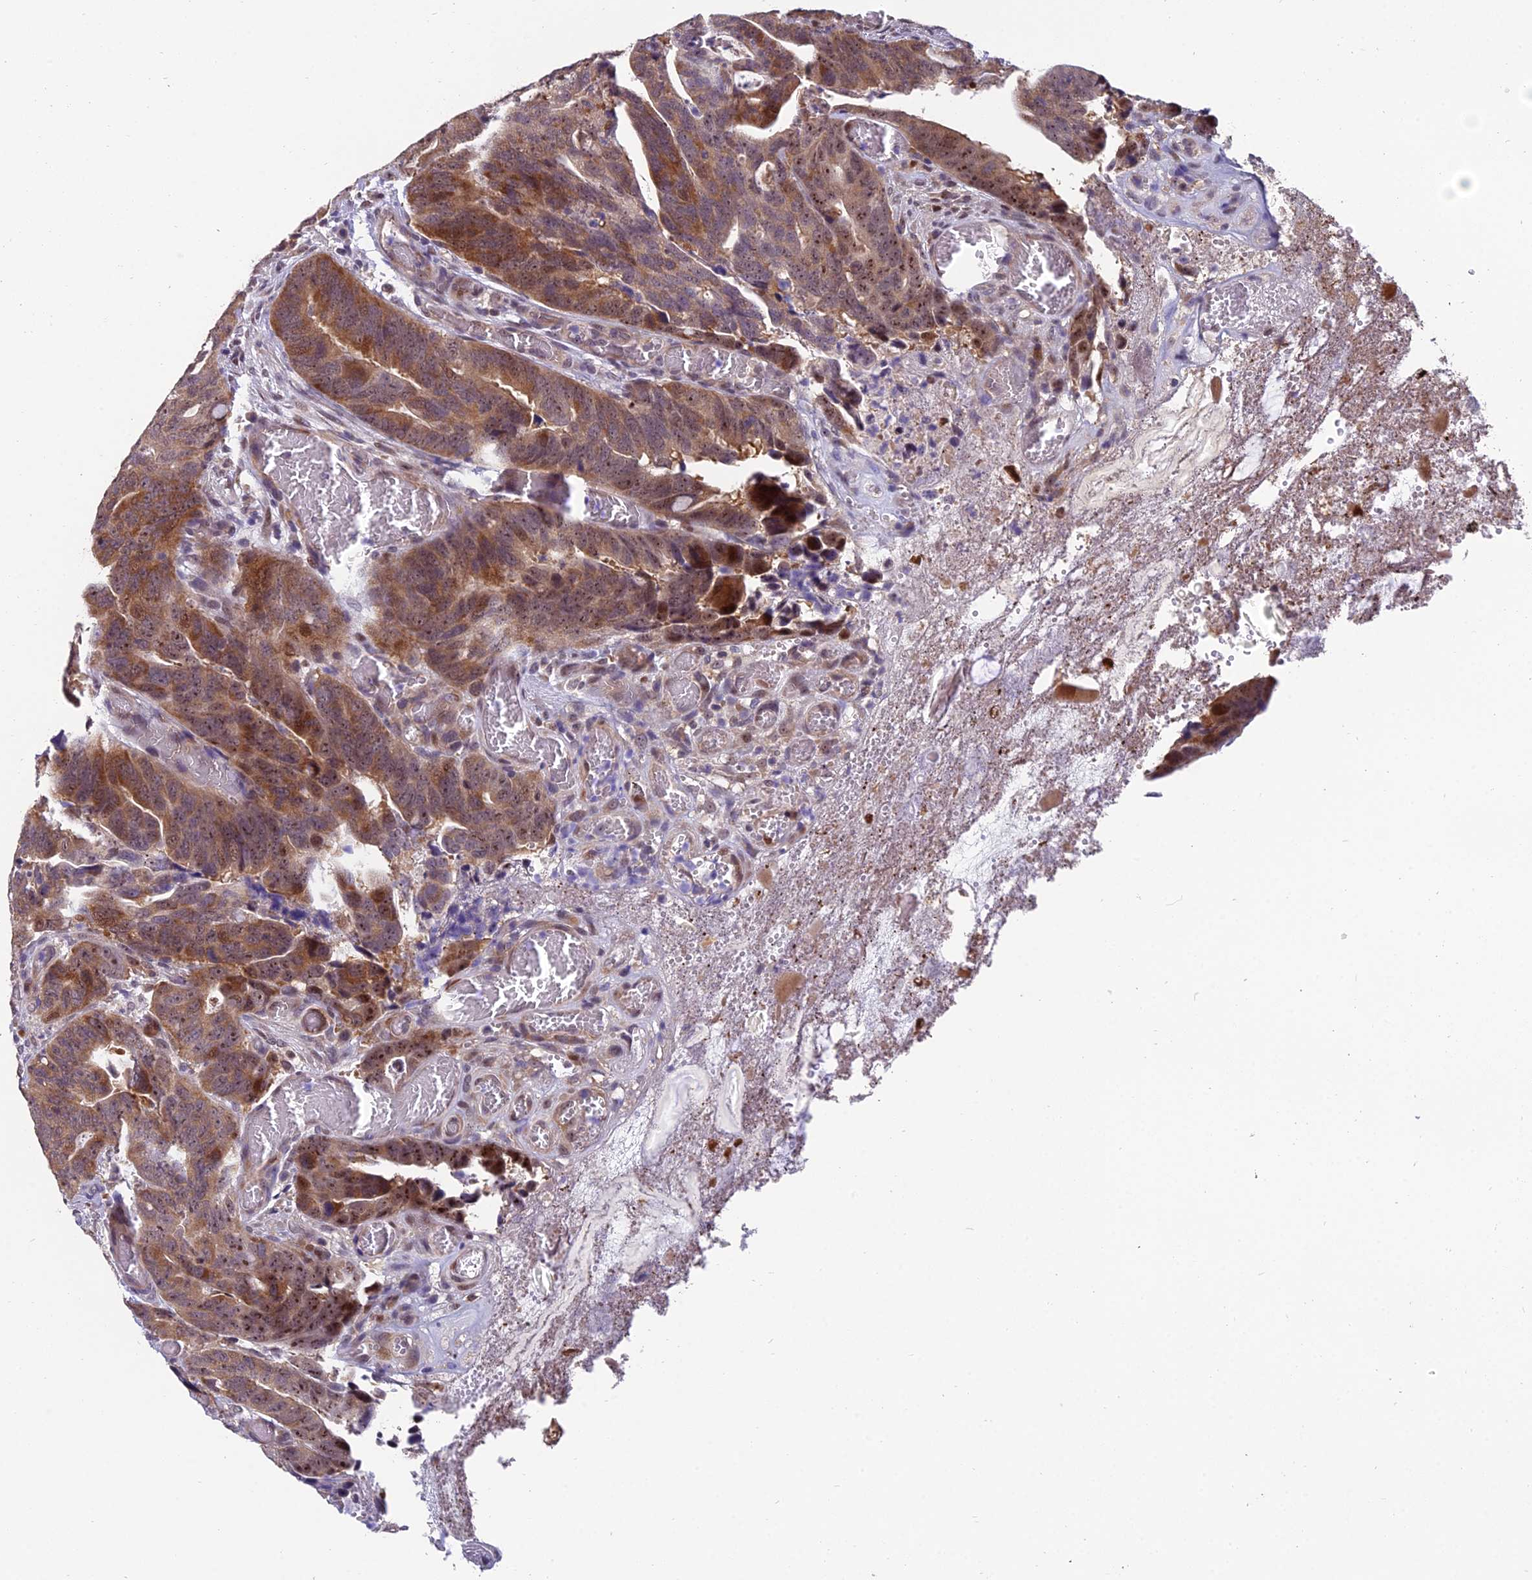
{"staining": {"intensity": "moderate", "quantity": ">75%", "location": "cytoplasmic/membranous"}, "tissue": "colorectal cancer", "cell_type": "Tumor cells", "image_type": "cancer", "snomed": [{"axis": "morphology", "description": "Adenocarcinoma, NOS"}, {"axis": "topography", "description": "Colon"}], "caption": "A photomicrograph of adenocarcinoma (colorectal) stained for a protein exhibits moderate cytoplasmic/membranous brown staining in tumor cells. (DAB IHC, brown staining for protein, blue staining for nuclei).", "gene": "GRWD1", "patient": {"sex": "female", "age": 82}}